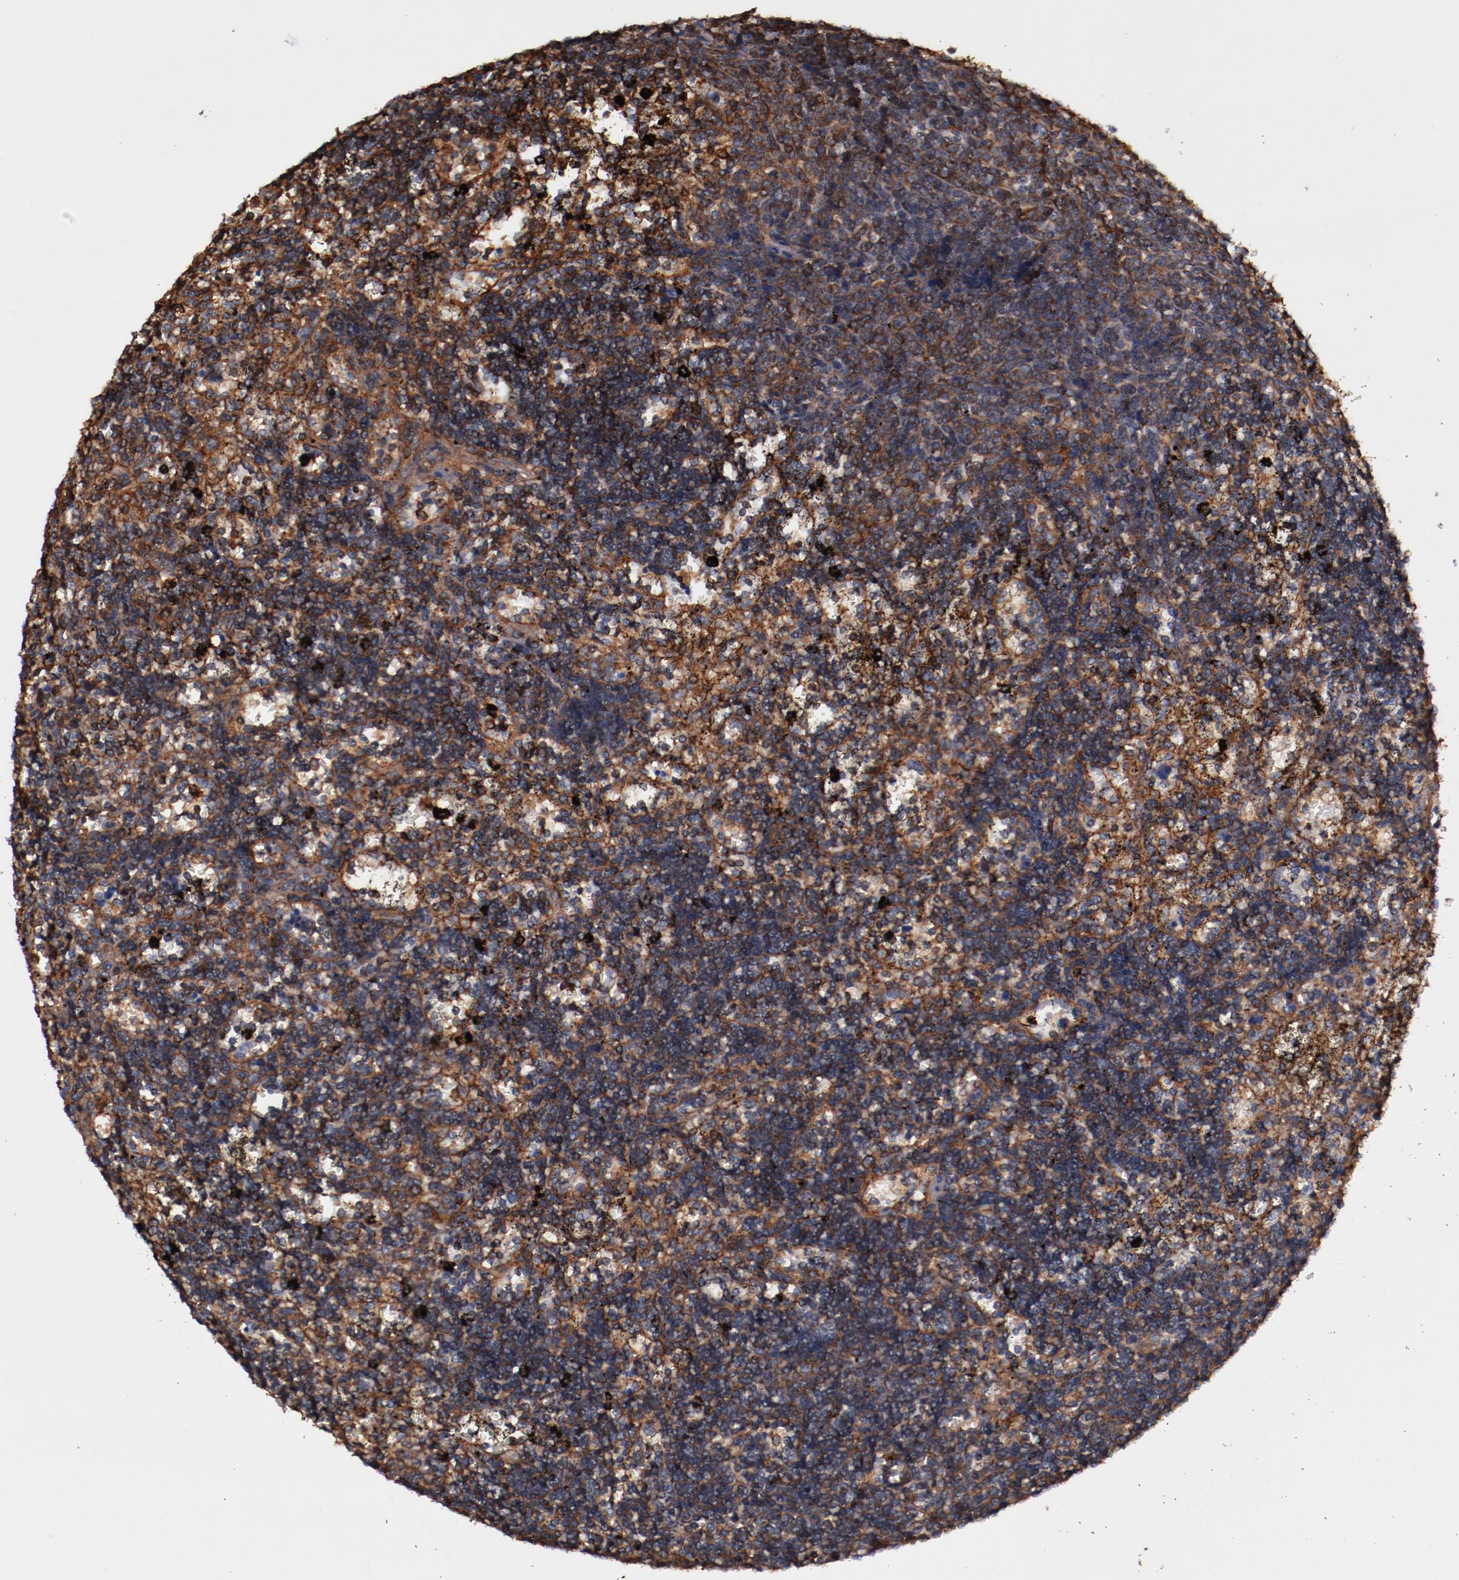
{"staining": {"intensity": "strong", "quantity": ">75%", "location": "cytoplasmic/membranous"}, "tissue": "lymphoma", "cell_type": "Tumor cells", "image_type": "cancer", "snomed": [{"axis": "morphology", "description": "Malignant lymphoma, non-Hodgkin's type, Low grade"}, {"axis": "topography", "description": "Spleen"}], "caption": "Lymphoma stained for a protein (brown) exhibits strong cytoplasmic/membranous positive expression in approximately >75% of tumor cells.", "gene": "TMOD3", "patient": {"sex": "male", "age": 60}}